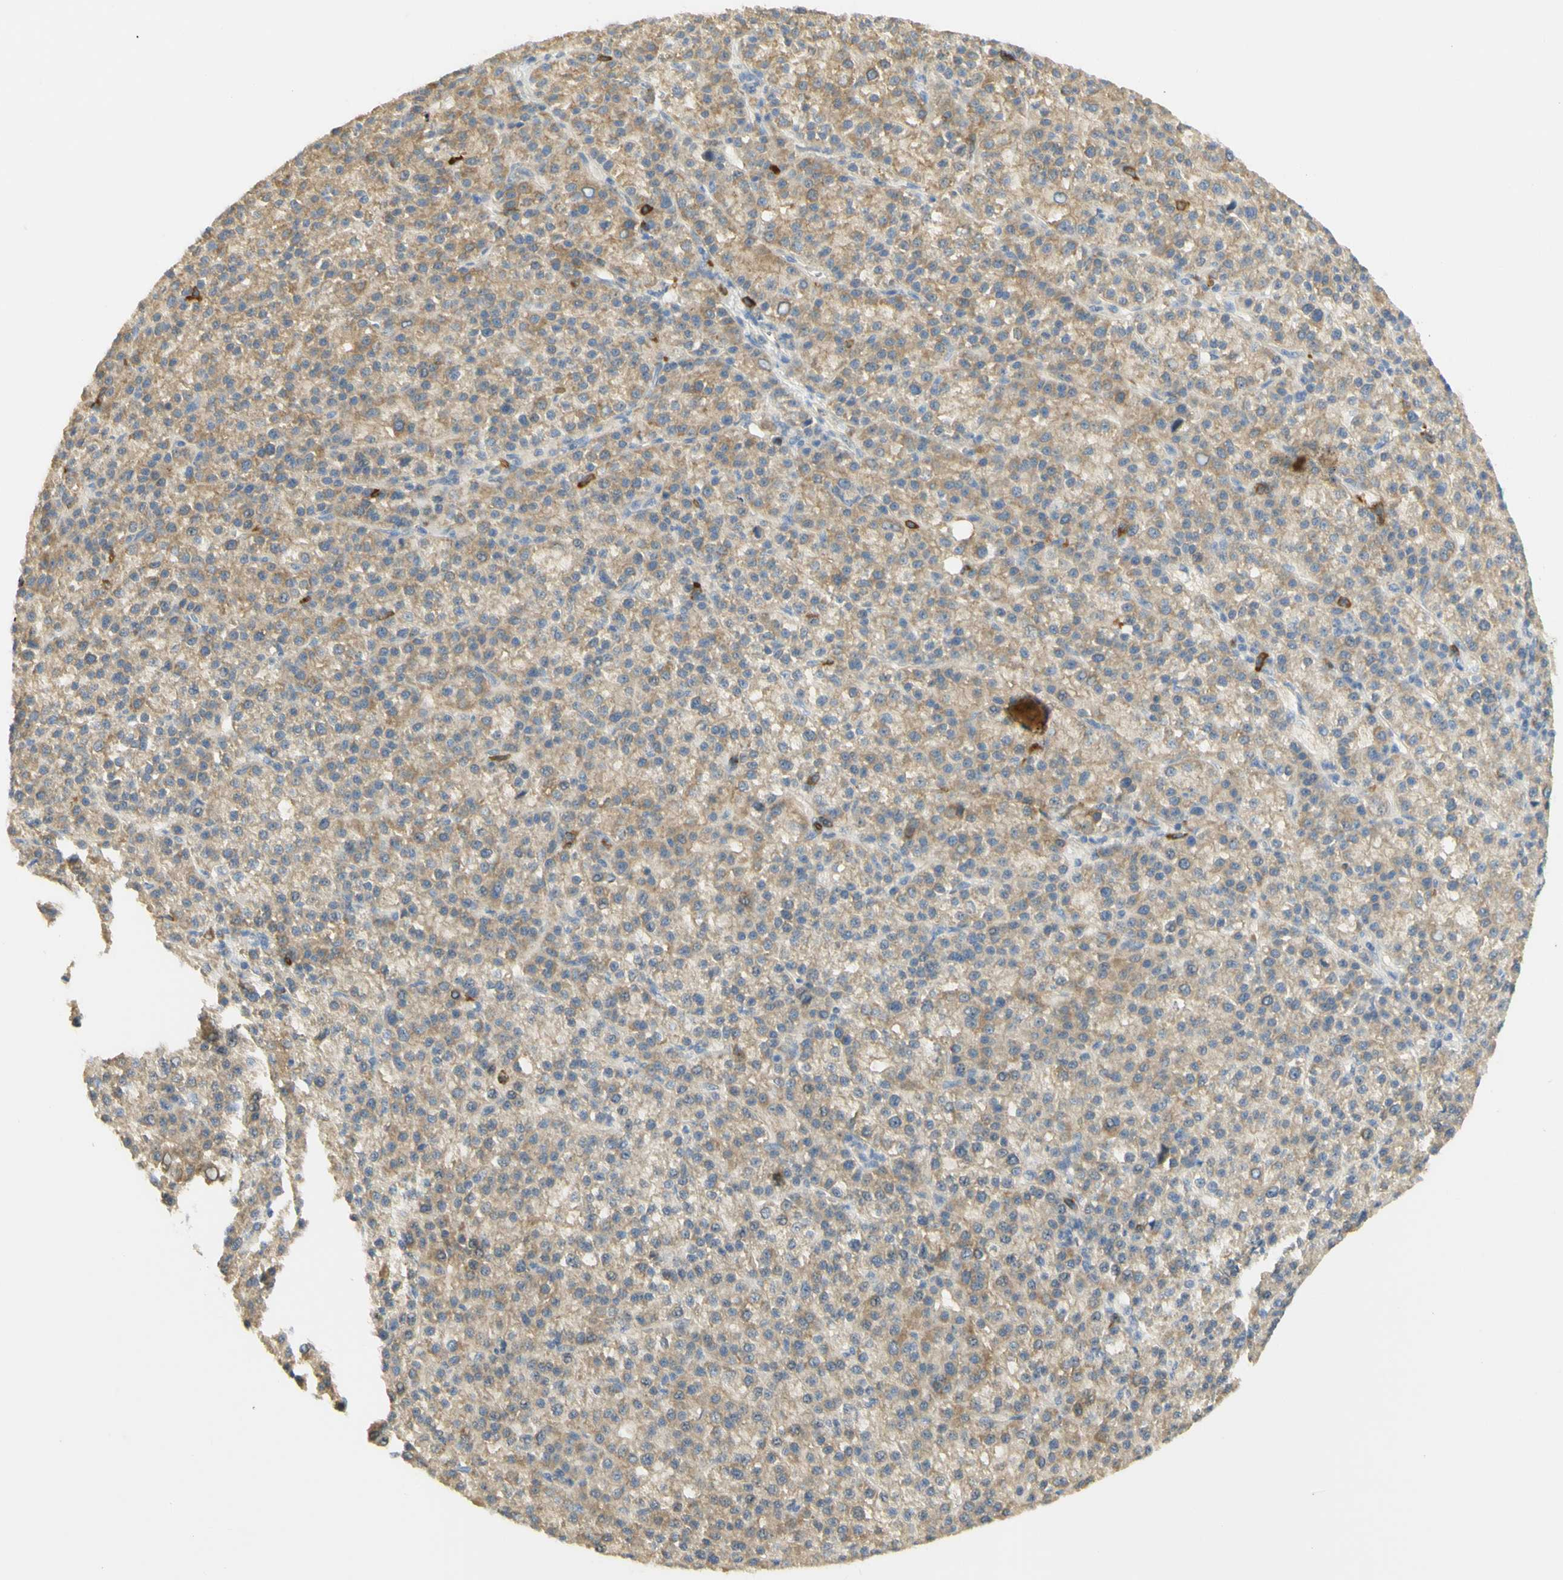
{"staining": {"intensity": "moderate", "quantity": ">75%", "location": "cytoplasmic/membranous"}, "tissue": "liver cancer", "cell_type": "Tumor cells", "image_type": "cancer", "snomed": [{"axis": "morphology", "description": "Carcinoma, Hepatocellular, NOS"}, {"axis": "topography", "description": "Liver"}], "caption": "The micrograph exhibits a brown stain indicating the presence of a protein in the cytoplasmic/membranous of tumor cells in hepatocellular carcinoma (liver). The protein is shown in brown color, while the nuclei are stained blue.", "gene": "KIF11", "patient": {"sex": "female", "age": 58}}